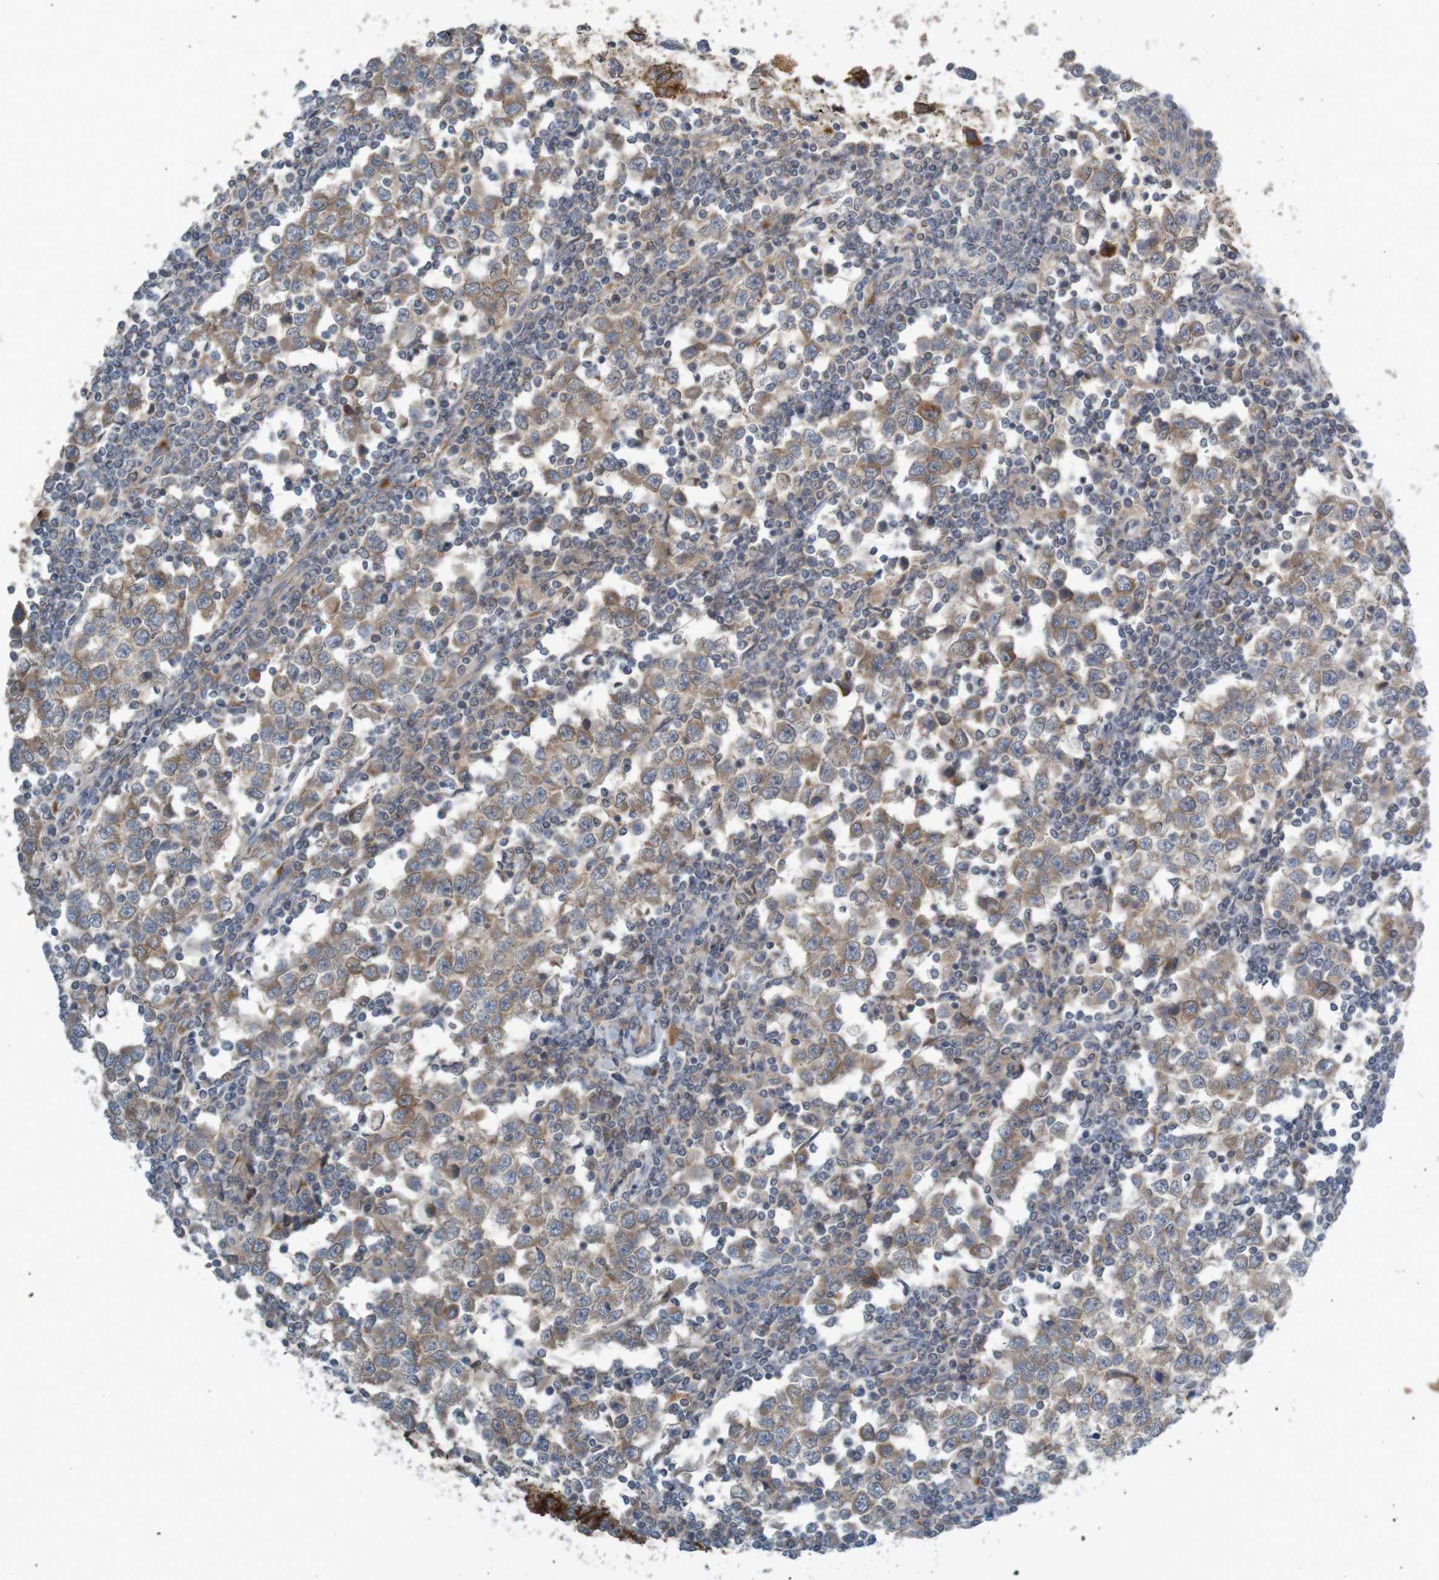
{"staining": {"intensity": "moderate", "quantity": ">75%", "location": "cytoplasmic/membranous"}, "tissue": "testis cancer", "cell_type": "Tumor cells", "image_type": "cancer", "snomed": [{"axis": "morphology", "description": "Seminoma, NOS"}, {"axis": "topography", "description": "Testis"}], "caption": "Protein expression analysis of human testis cancer (seminoma) reveals moderate cytoplasmic/membranous expression in about >75% of tumor cells.", "gene": "B3GAT2", "patient": {"sex": "male", "age": 65}}